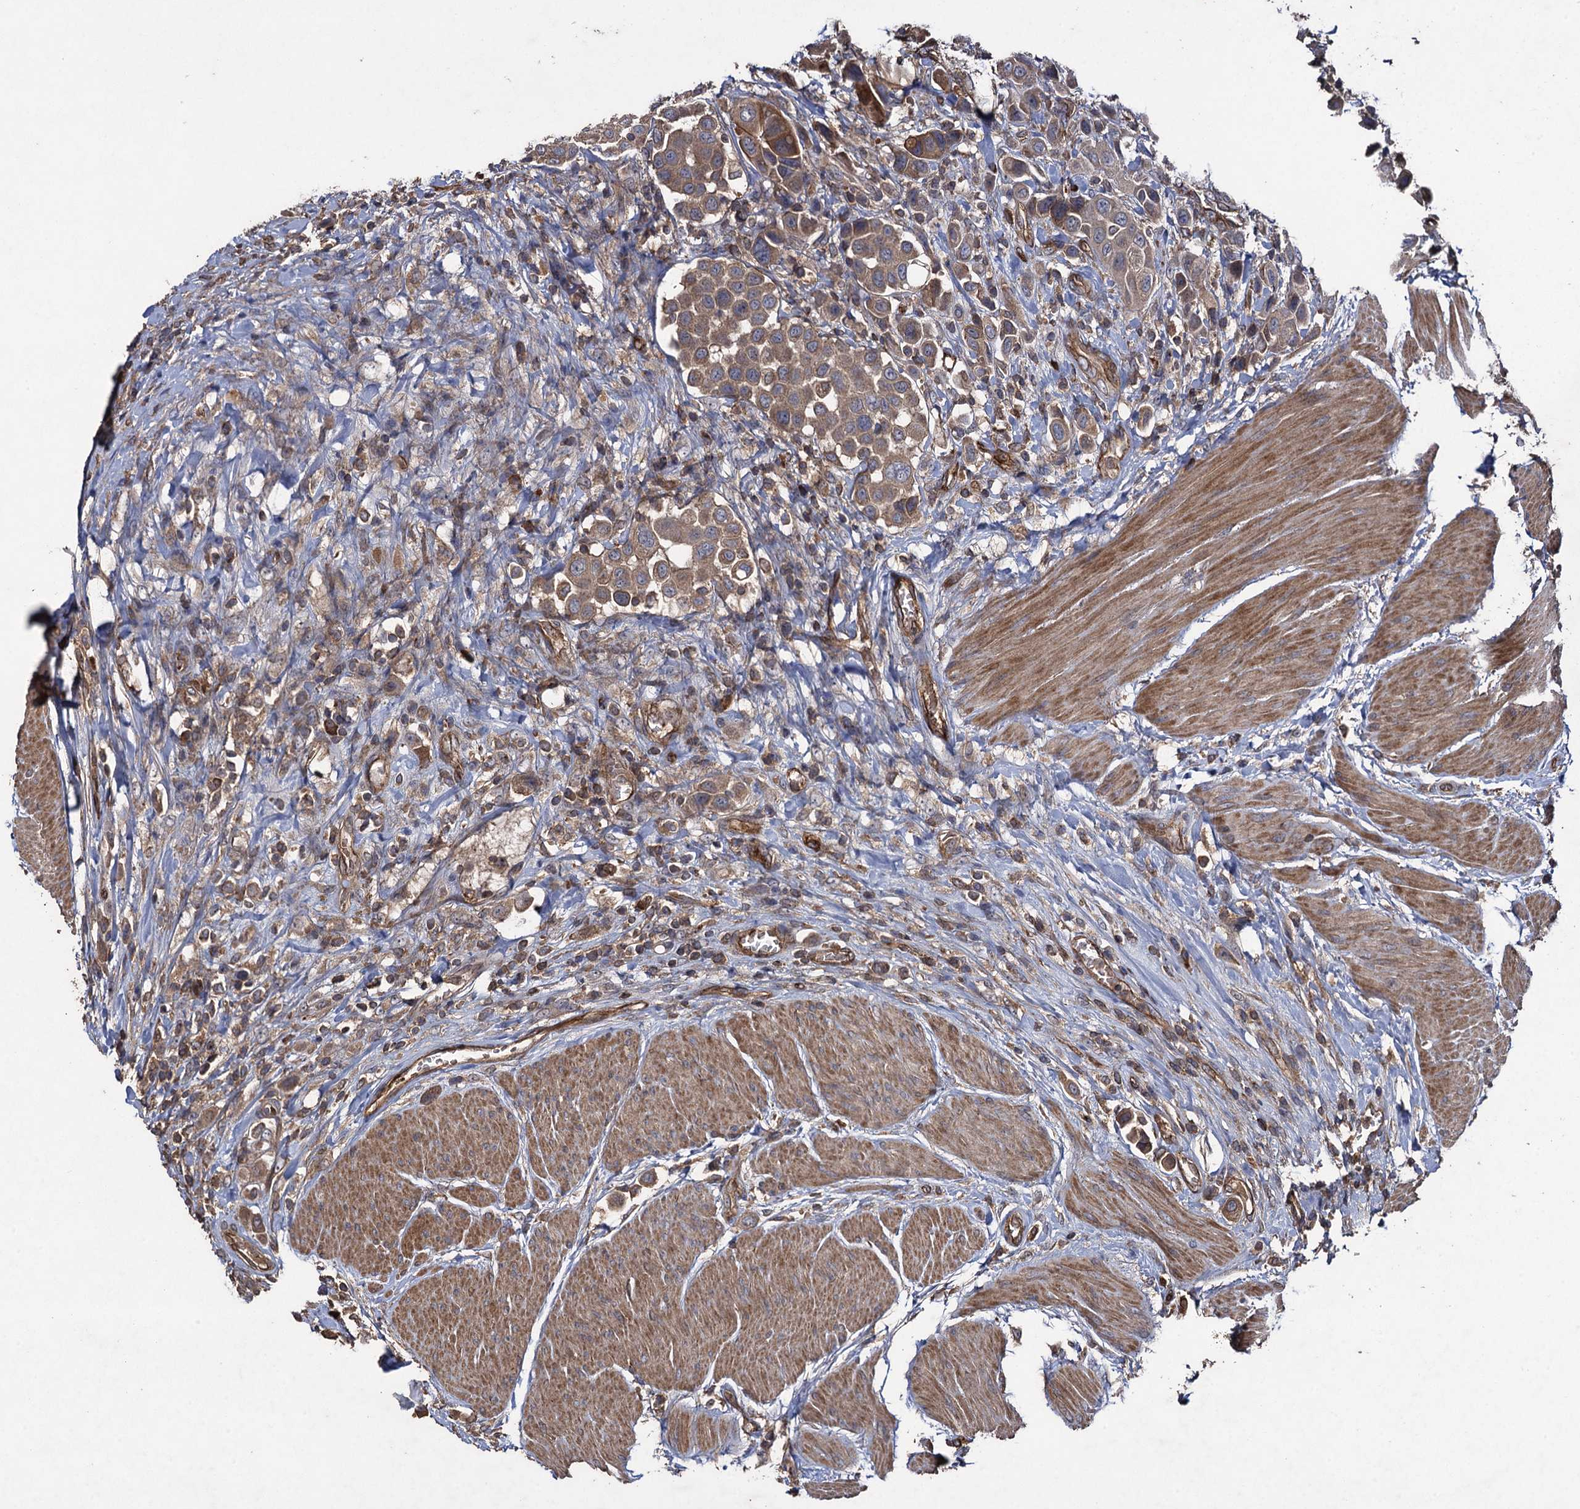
{"staining": {"intensity": "moderate", "quantity": ">75%", "location": "cytoplasmic/membranous"}, "tissue": "urothelial cancer", "cell_type": "Tumor cells", "image_type": "cancer", "snomed": [{"axis": "morphology", "description": "Urothelial carcinoma, High grade"}, {"axis": "topography", "description": "Urinary bladder"}], "caption": "Moderate cytoplasmic/membranous positivity is appreciated in about >75% of tumor cells in urothelial cancer.", "gene": "TXNDC11", "patient": {"sex": "male", "age": 50}}